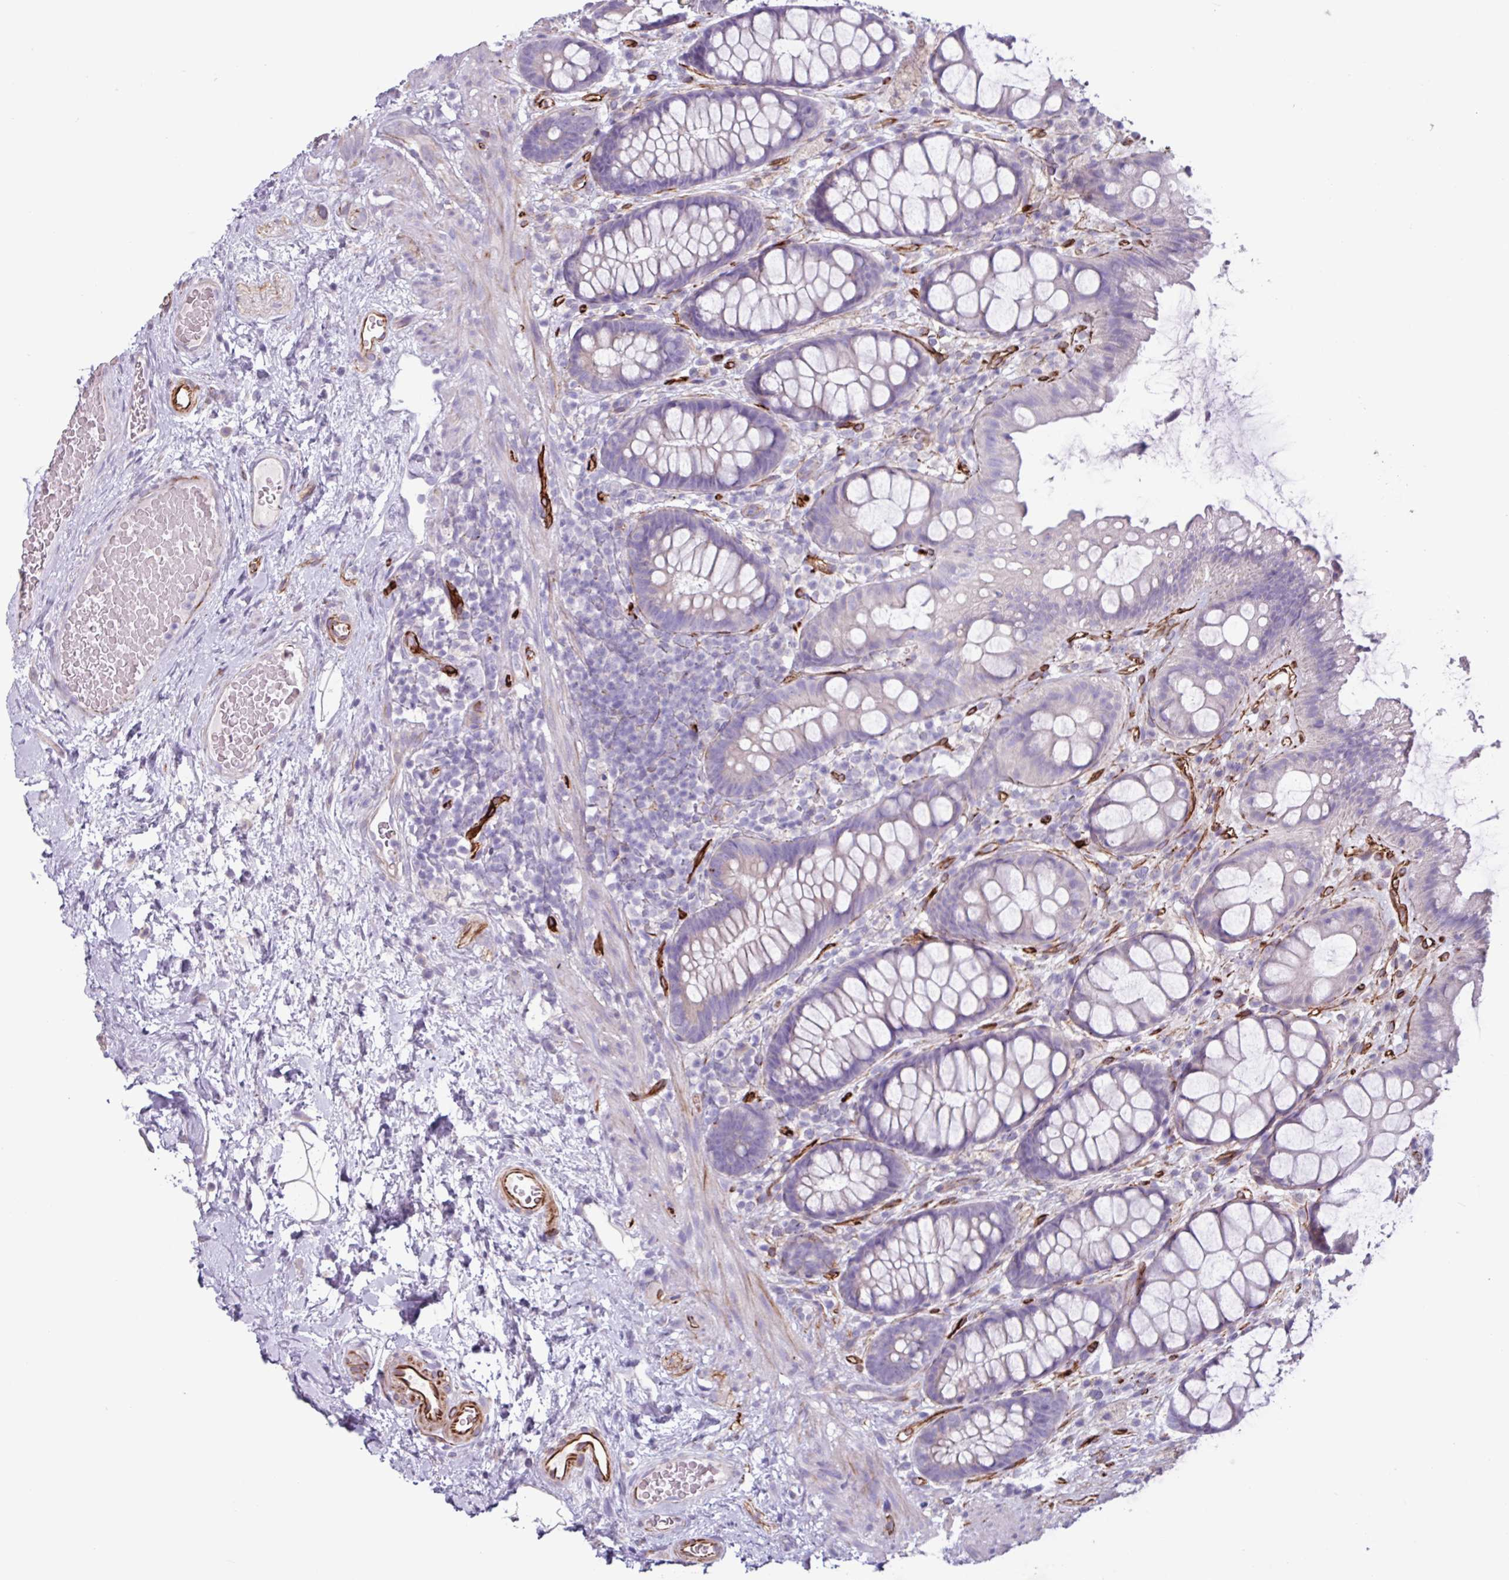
{"staining": {"intensity": "negative", "quantity": "none", "location": "none"}, "tissue": "rectum", "cell_type": "Glandular cells", "image_type": "normal", "snomed": [{"axis": "morphology", "description": "Normal tissue, NOS"}, {"axis": "topography", "description": "Rectum"}], "caption": "Histopathology image shows no protein staining in glandular cells of benign rectum.", "gene": "BTD", "patient": {"sex": "female", "age": 67}}